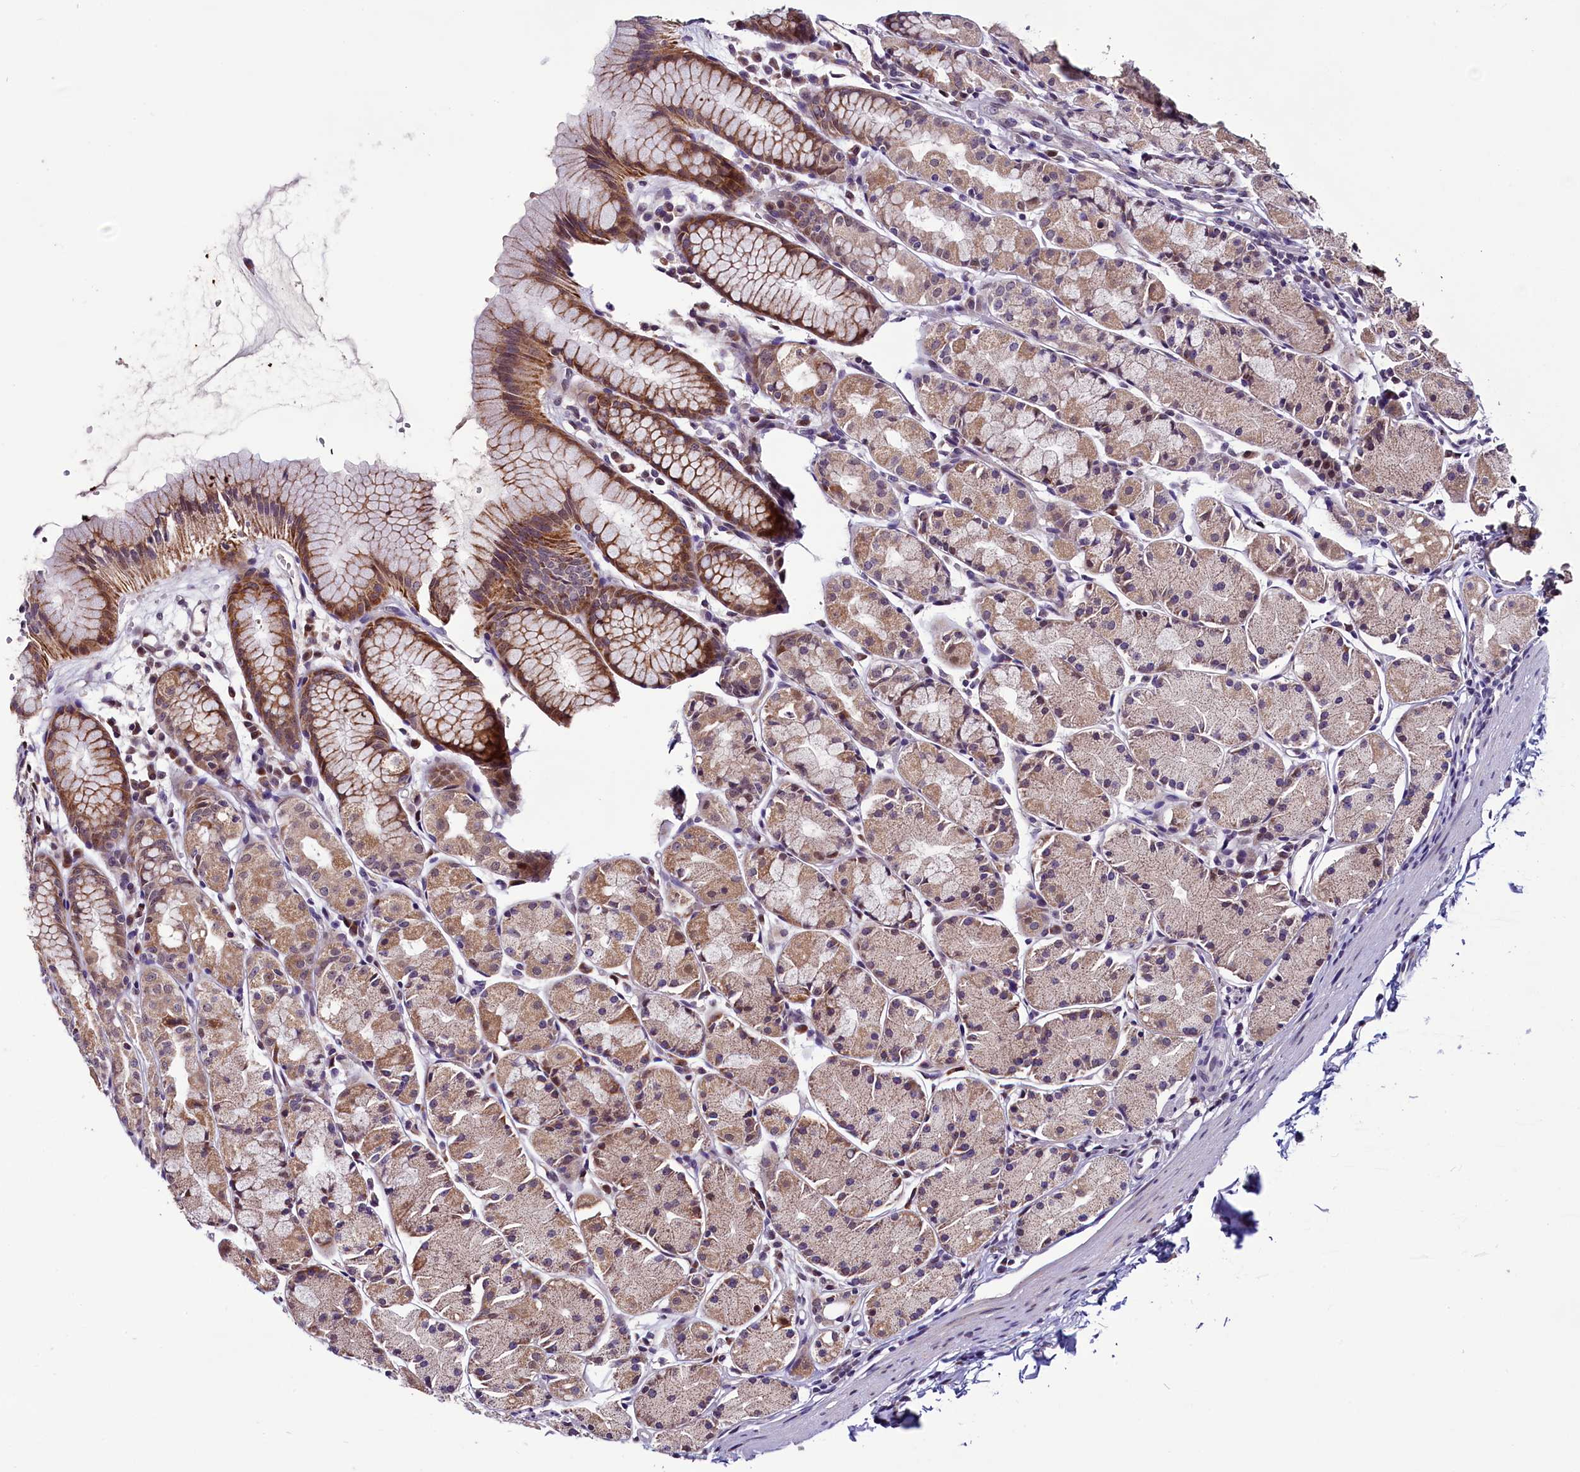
{"staining": {"intensity": "moderate", "quantity": ">75%", "location": "cytoplasmic/membranous,nuclear"}, "tissue": "stomach", "cell_type": "Glandular cells", "image_type": "normal", "snomed": [{"axis": "morphology", "description": "Normal tissue, NOS"}, {"axis": "topography", "description": "Stomach, upper"}], "caption": "Human stomach stained for a protein (brown) reveals moderate cytoplasmic/membranous,nuclear positive expression in about >75% of glandular cells.", "gene": "RPUSD2", "patient": {"sex": "male", "age": 47}}